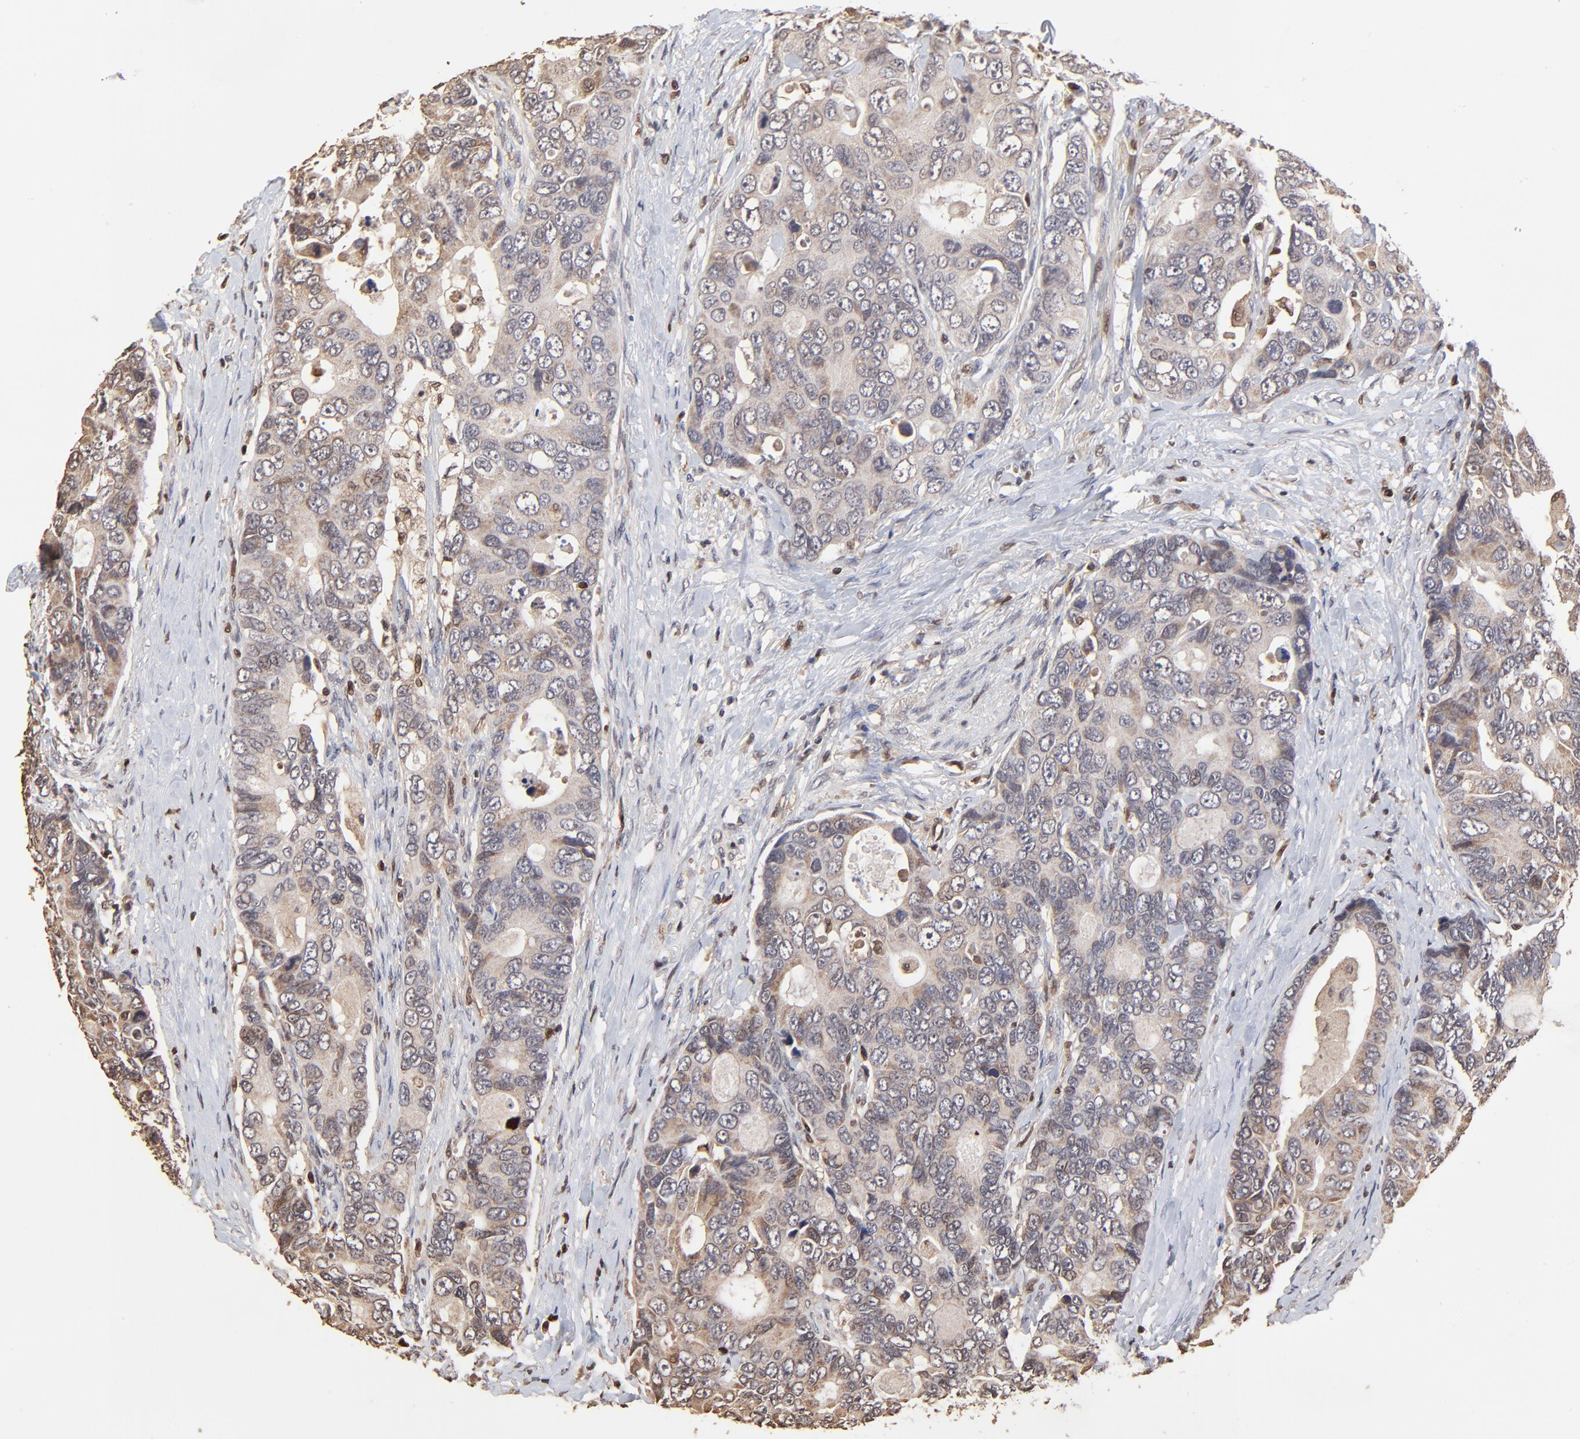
{"staining": {"intensity": "weak", "quantity": ">75%", "location": "cytoplasmic/membranous"}, "tissue": "colorectal cancer", "cell_type": "Tumor cells", "image_type": "cancer", "snomed": [{"axis": "morphology", "description": "Adenocarcinoma, NOS"}, {"axis": "topography", "description": "Rectum"}], "caption": "Immunohistochemistry image of neoplastic tissue: human colorectal cancer (adenocarcinoma) stained using immunohistochemistry (IHC) reveals low levels of weak protein expression localized specifically in the cytoplasmic/membranous of tumor cells, appearing as a cytoplasmic/membranous brown color.", "gene": "CASP1", "patient": {"sex": "female", "age": 67}}